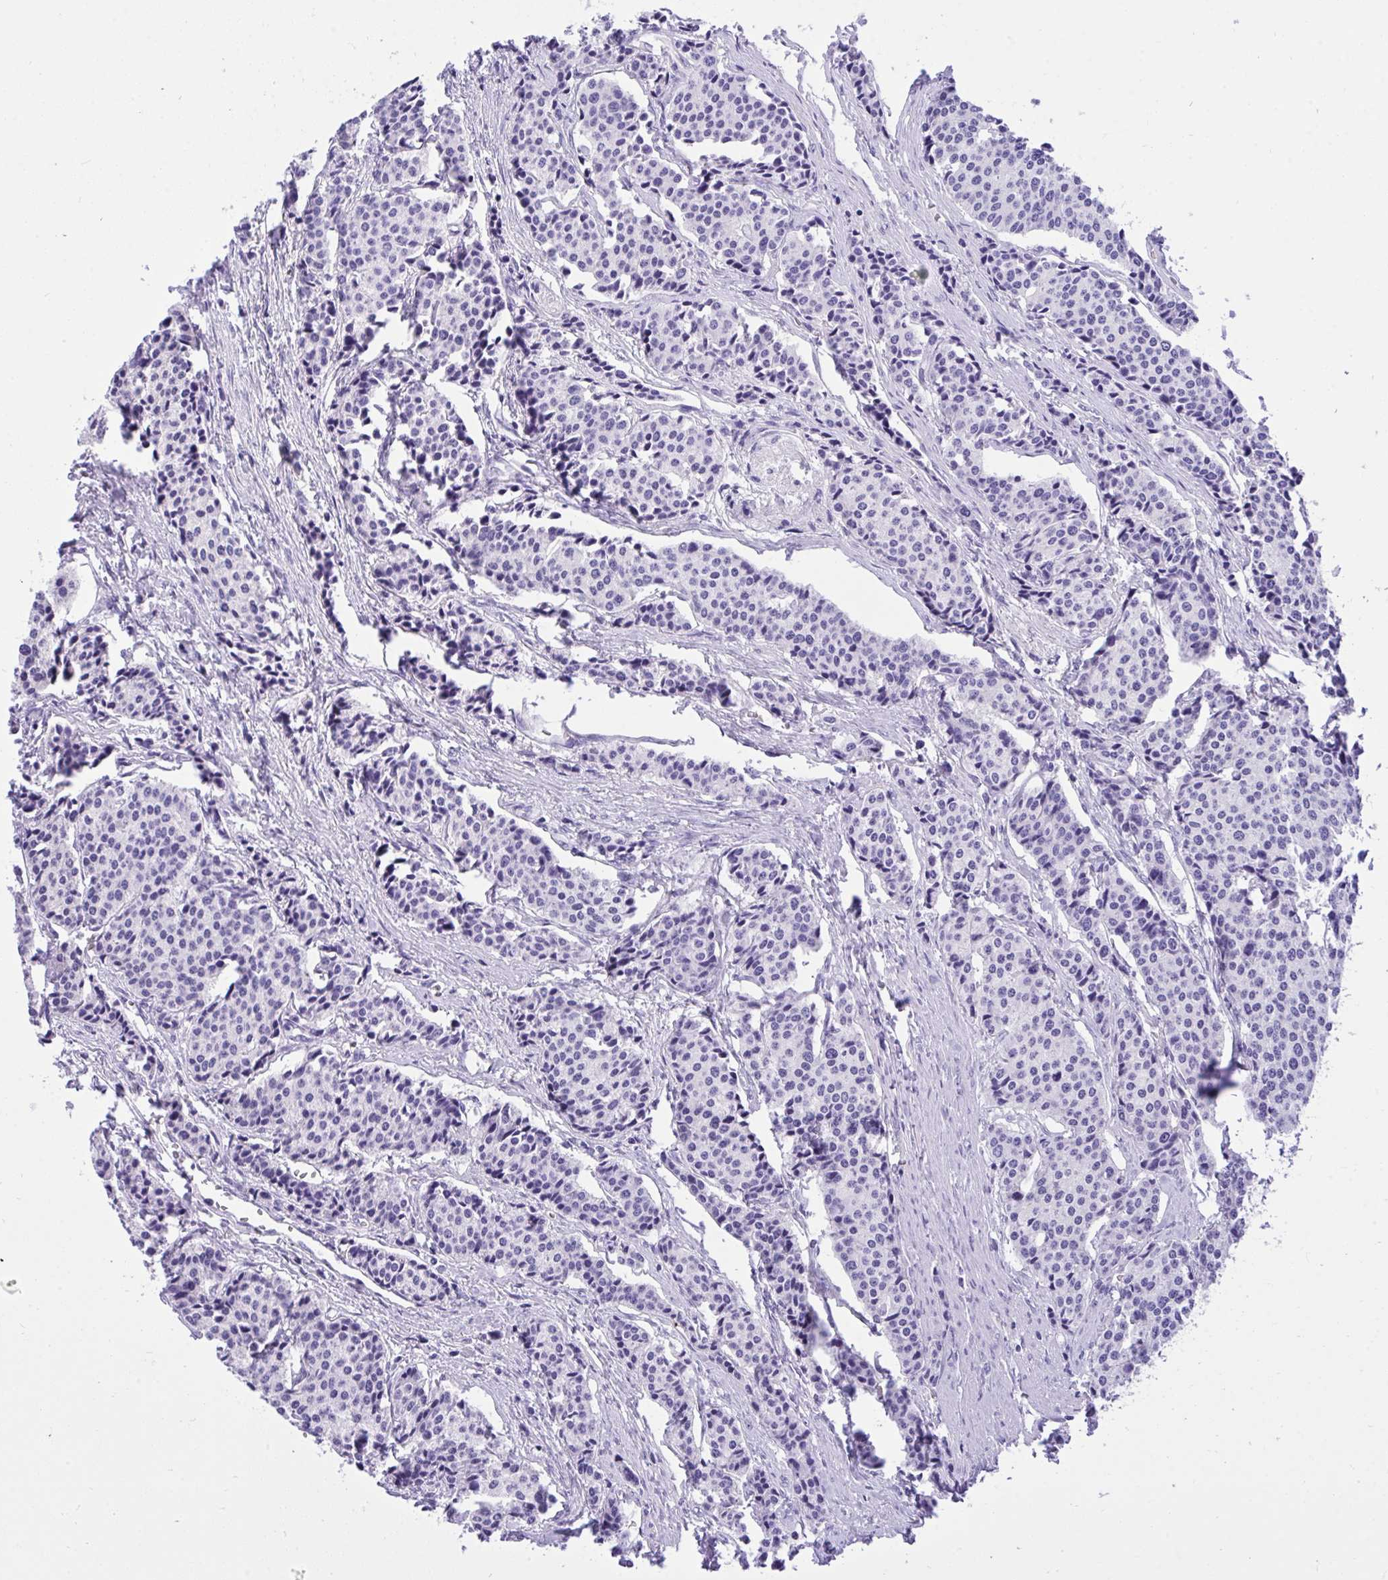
{"staining": {"intensity": "negative", "quantity": "none", "location": "none"}, "tissue": "carcinoid", "cell_type": "Tumor cells", "image_type": "cancer", "snomed": [{"axis": "morphology", "description": "Carcinoid, malignant, NOS"}, {"axis": "topography", "description": "Small intestine"}], "caption": "Immunohistochemistry (IHC) of malignant carcinoid displays no expression in tumor cells.", "gene": "TLN2", "patient": {"sex": "male", "age": 73}}